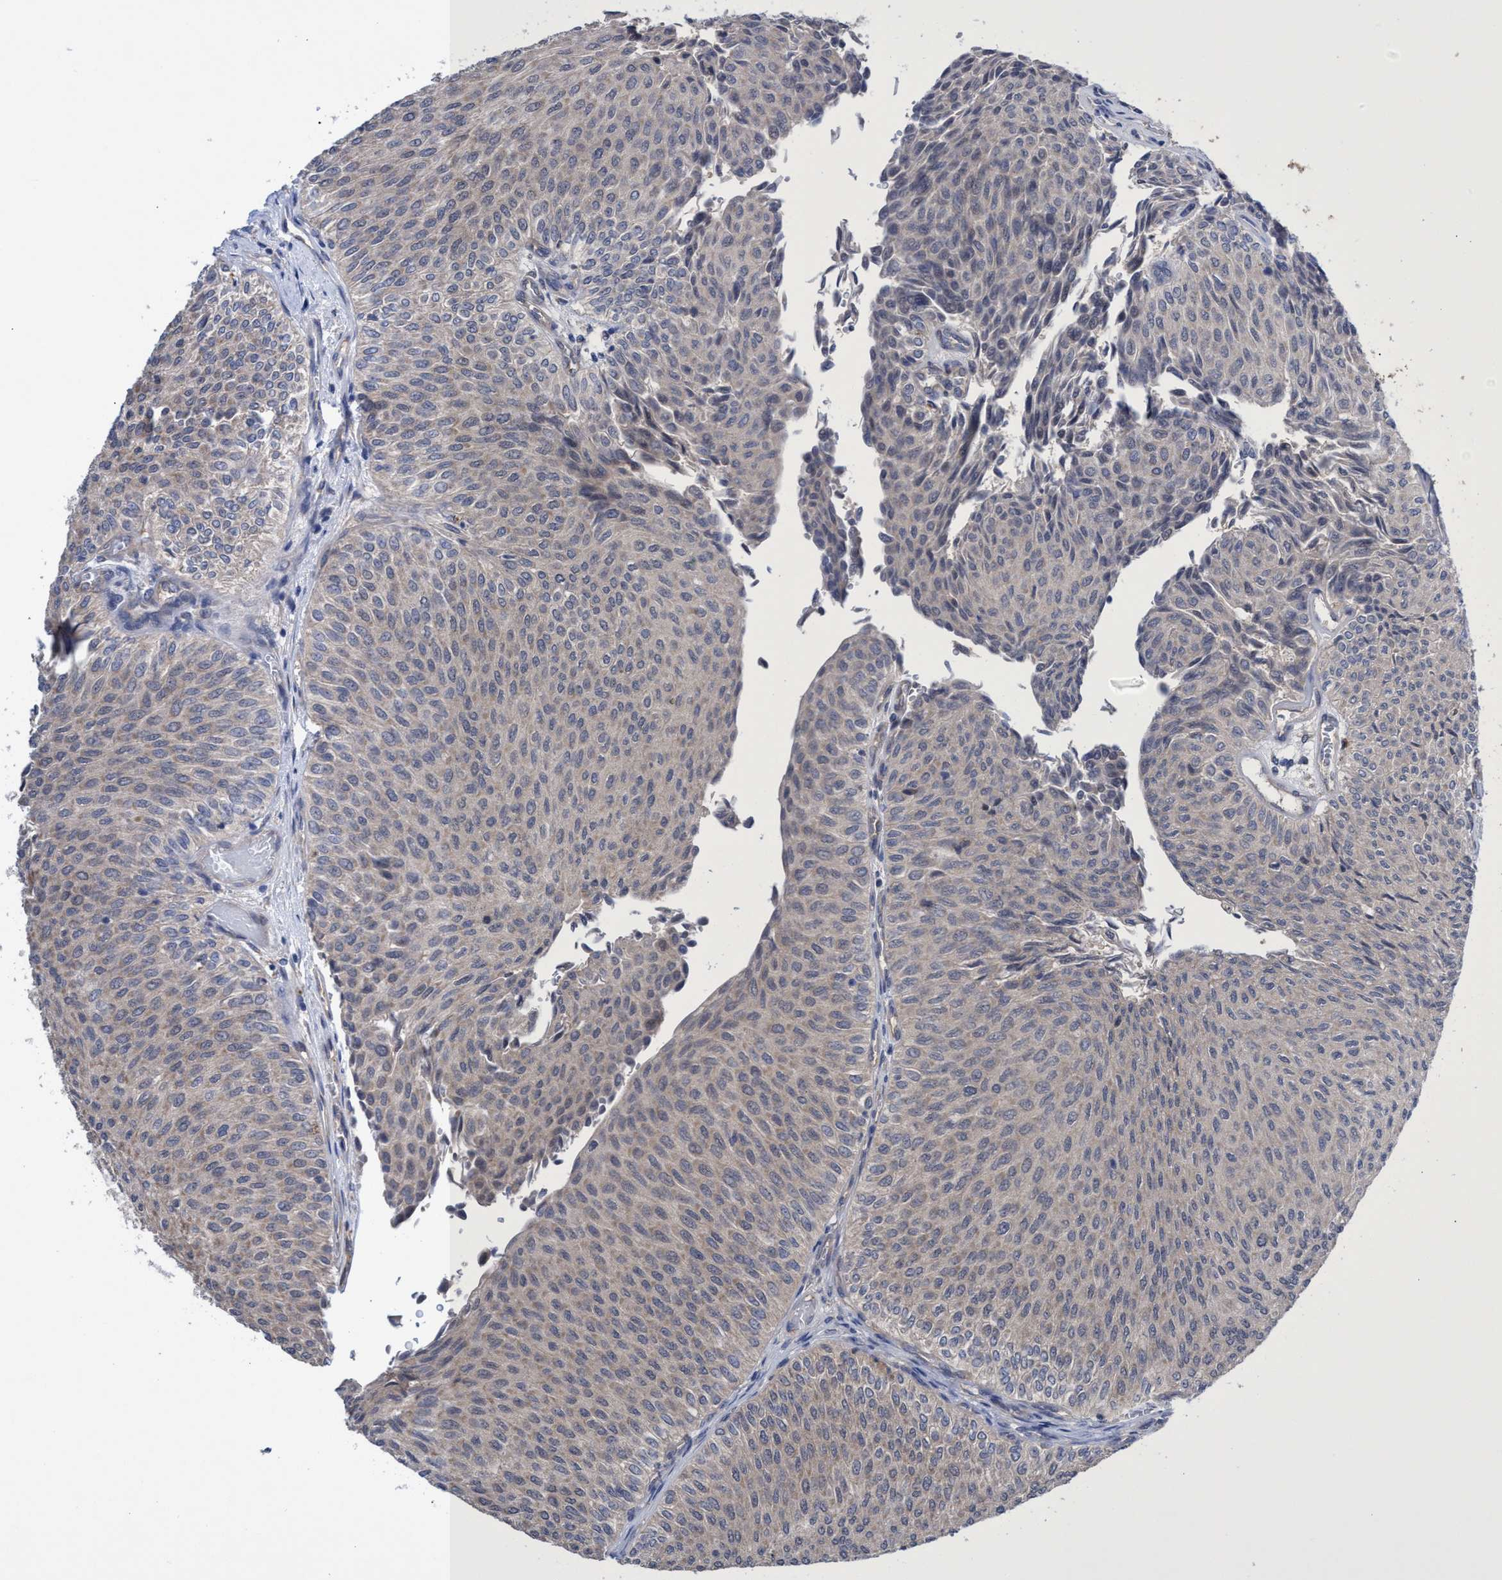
{"staining": {"intensity": "negative", "quantity": "none", "location": "none"}, "tissue": "urothelial cancer", "cell_type": "Tumor cells", "image_type": "cancer", "snomed": [{"axis": "morphology", "description": "Urothelial carcinoma, Low grade"}, {"axis": "topography", "description": "Urinary bladder"}], "caption": "High magnification brightfield microscopy of low-grade urothelial carcinoma stained with DAB (3,3'-diaminobenzidine) (brown) and counterstained with hematoxylin (blue): tumor cells show no significant staining.", "gene": "SVEP1", "patient": {"sex": "male", "age": 78}}